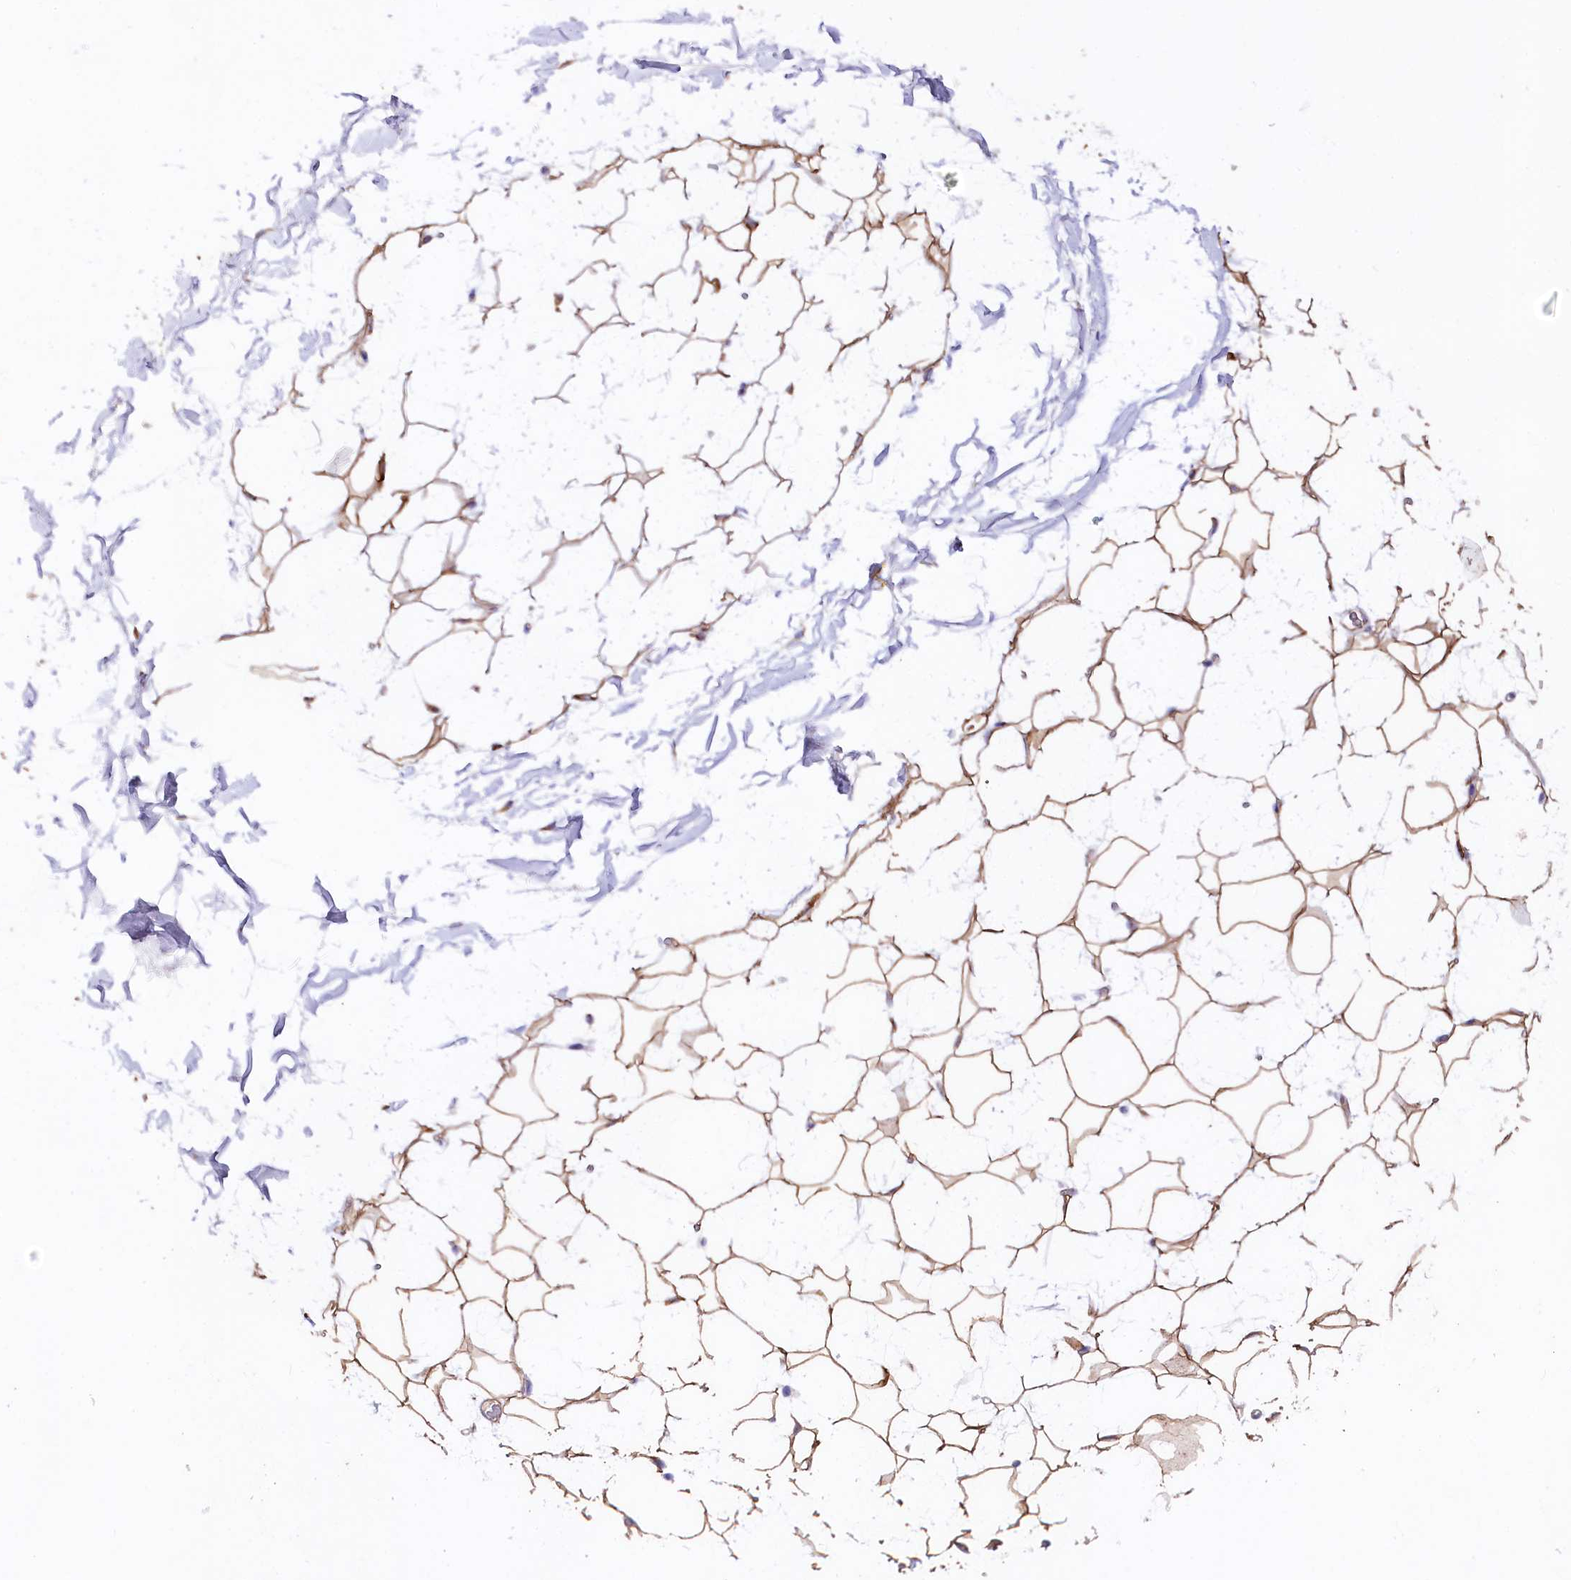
{"staining": {"intensity": "strong", "quantity": ">75%", "location": "cytoplasmic/membranous"}, "tissue": "adipose tissue", "cell_type": "Adipocytes", "image_type": "normal", "snomed": [{"axis": "morphology", "description": "Normal tissue, NOS"}, {"axis": "topography", "description": "Breast"}], "caption": "Benign adipose tissue displays strong cytoplasmic/membranous positivity in approximately >75% of adipocytes.", "gene": "SLC7A1", "patient": {"sex": "female", "age": 26}}